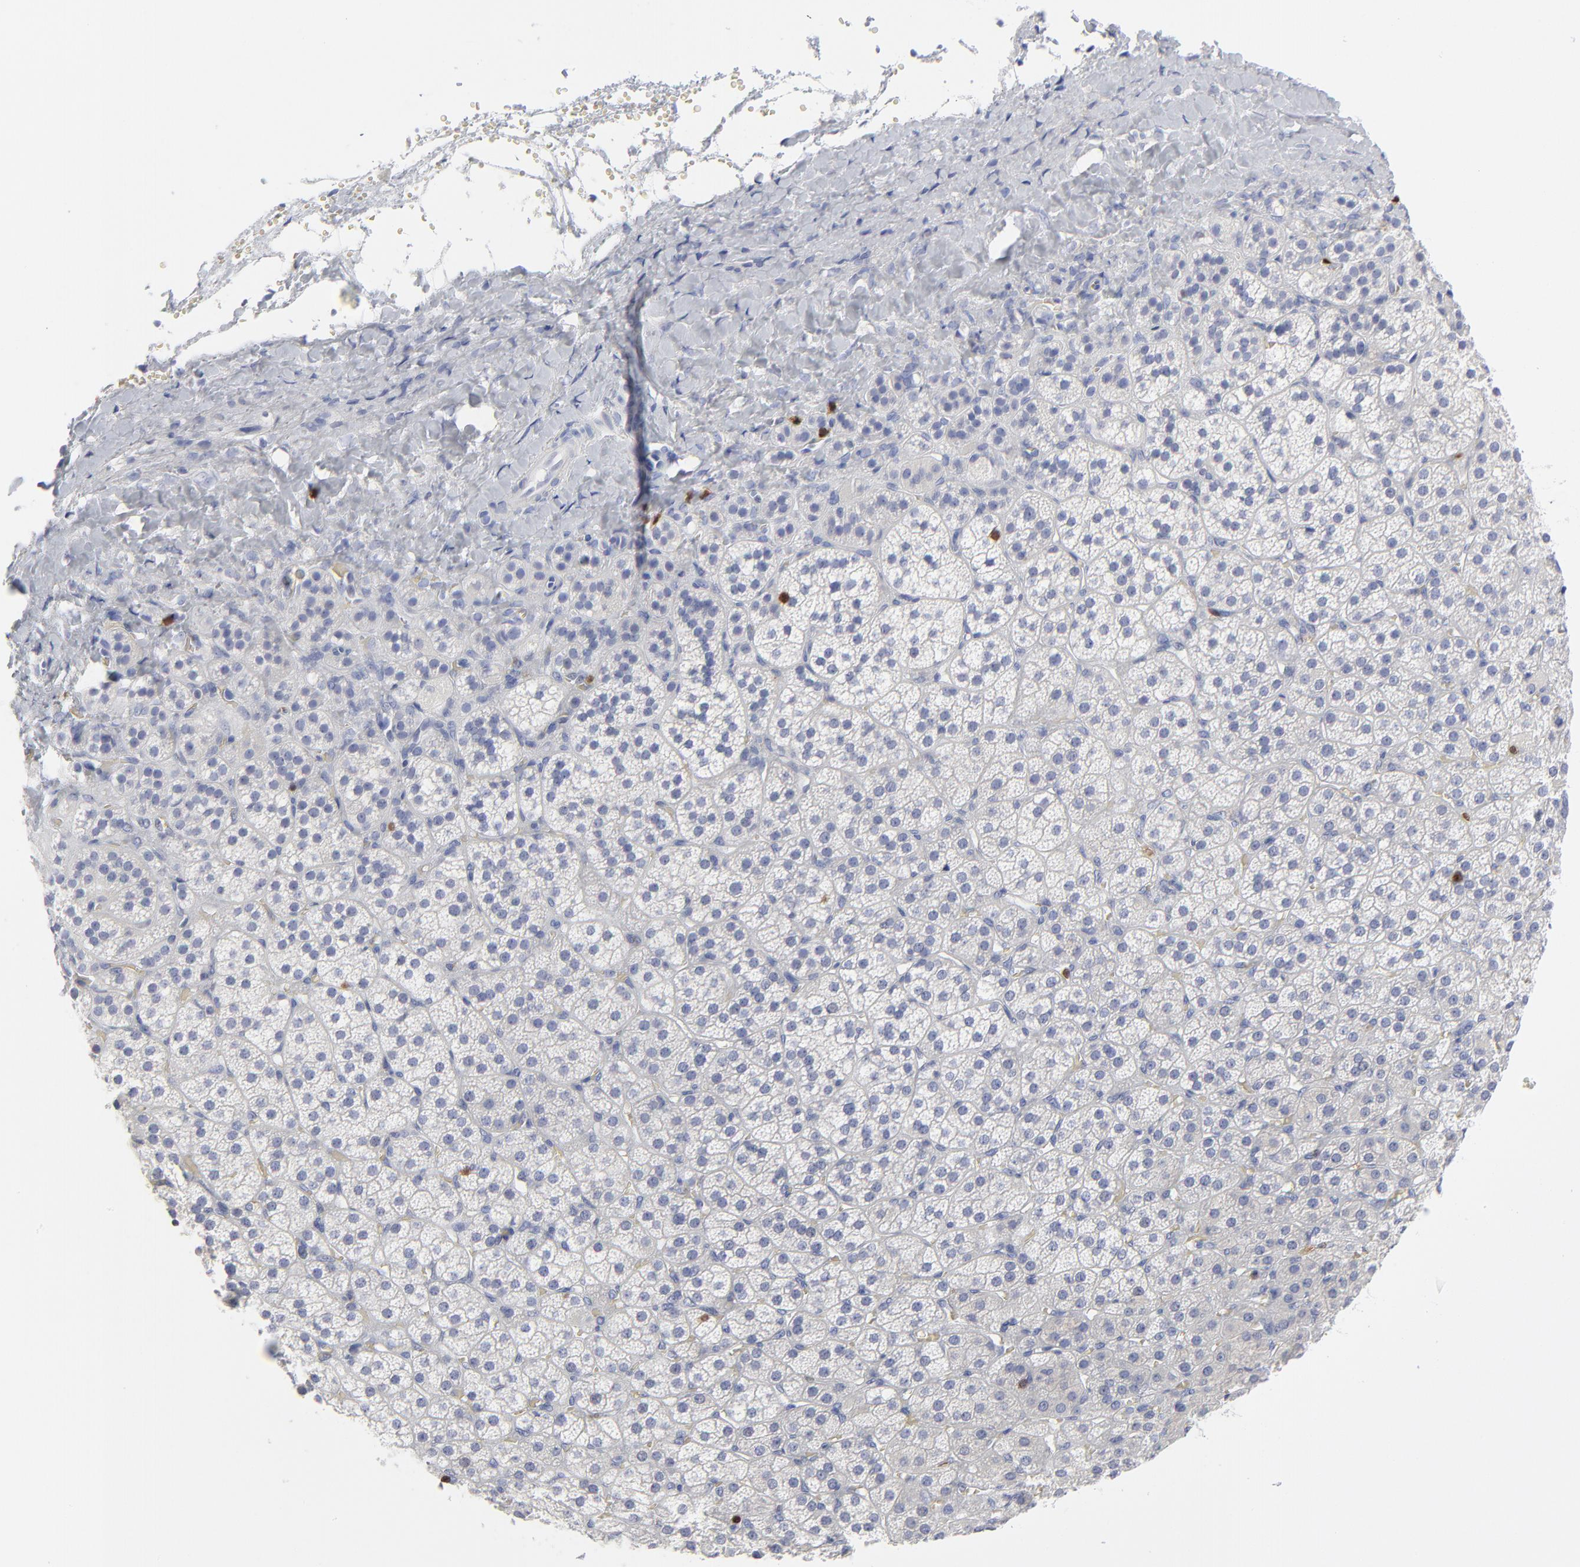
{"staining": {"intensity": "negative", "quantity": "none", "location": "none"}, "tissue": "adrenal gland", "cell_type": "Glandular cells", "image_type": "normal", "snomed": [{"axis": "morphology", "description": "Normal tissue, NOS"}, {"axis": "topography", "description": "Adrenal gland"}], "caption": "DAB (3,3'-diaminobenzidine) immunohistochemical staining of benign adrenal gland exhibits no significant expression in glandular cells.", "gene": "ZAP70", "patient": {"sex": "female", "age": 71}}